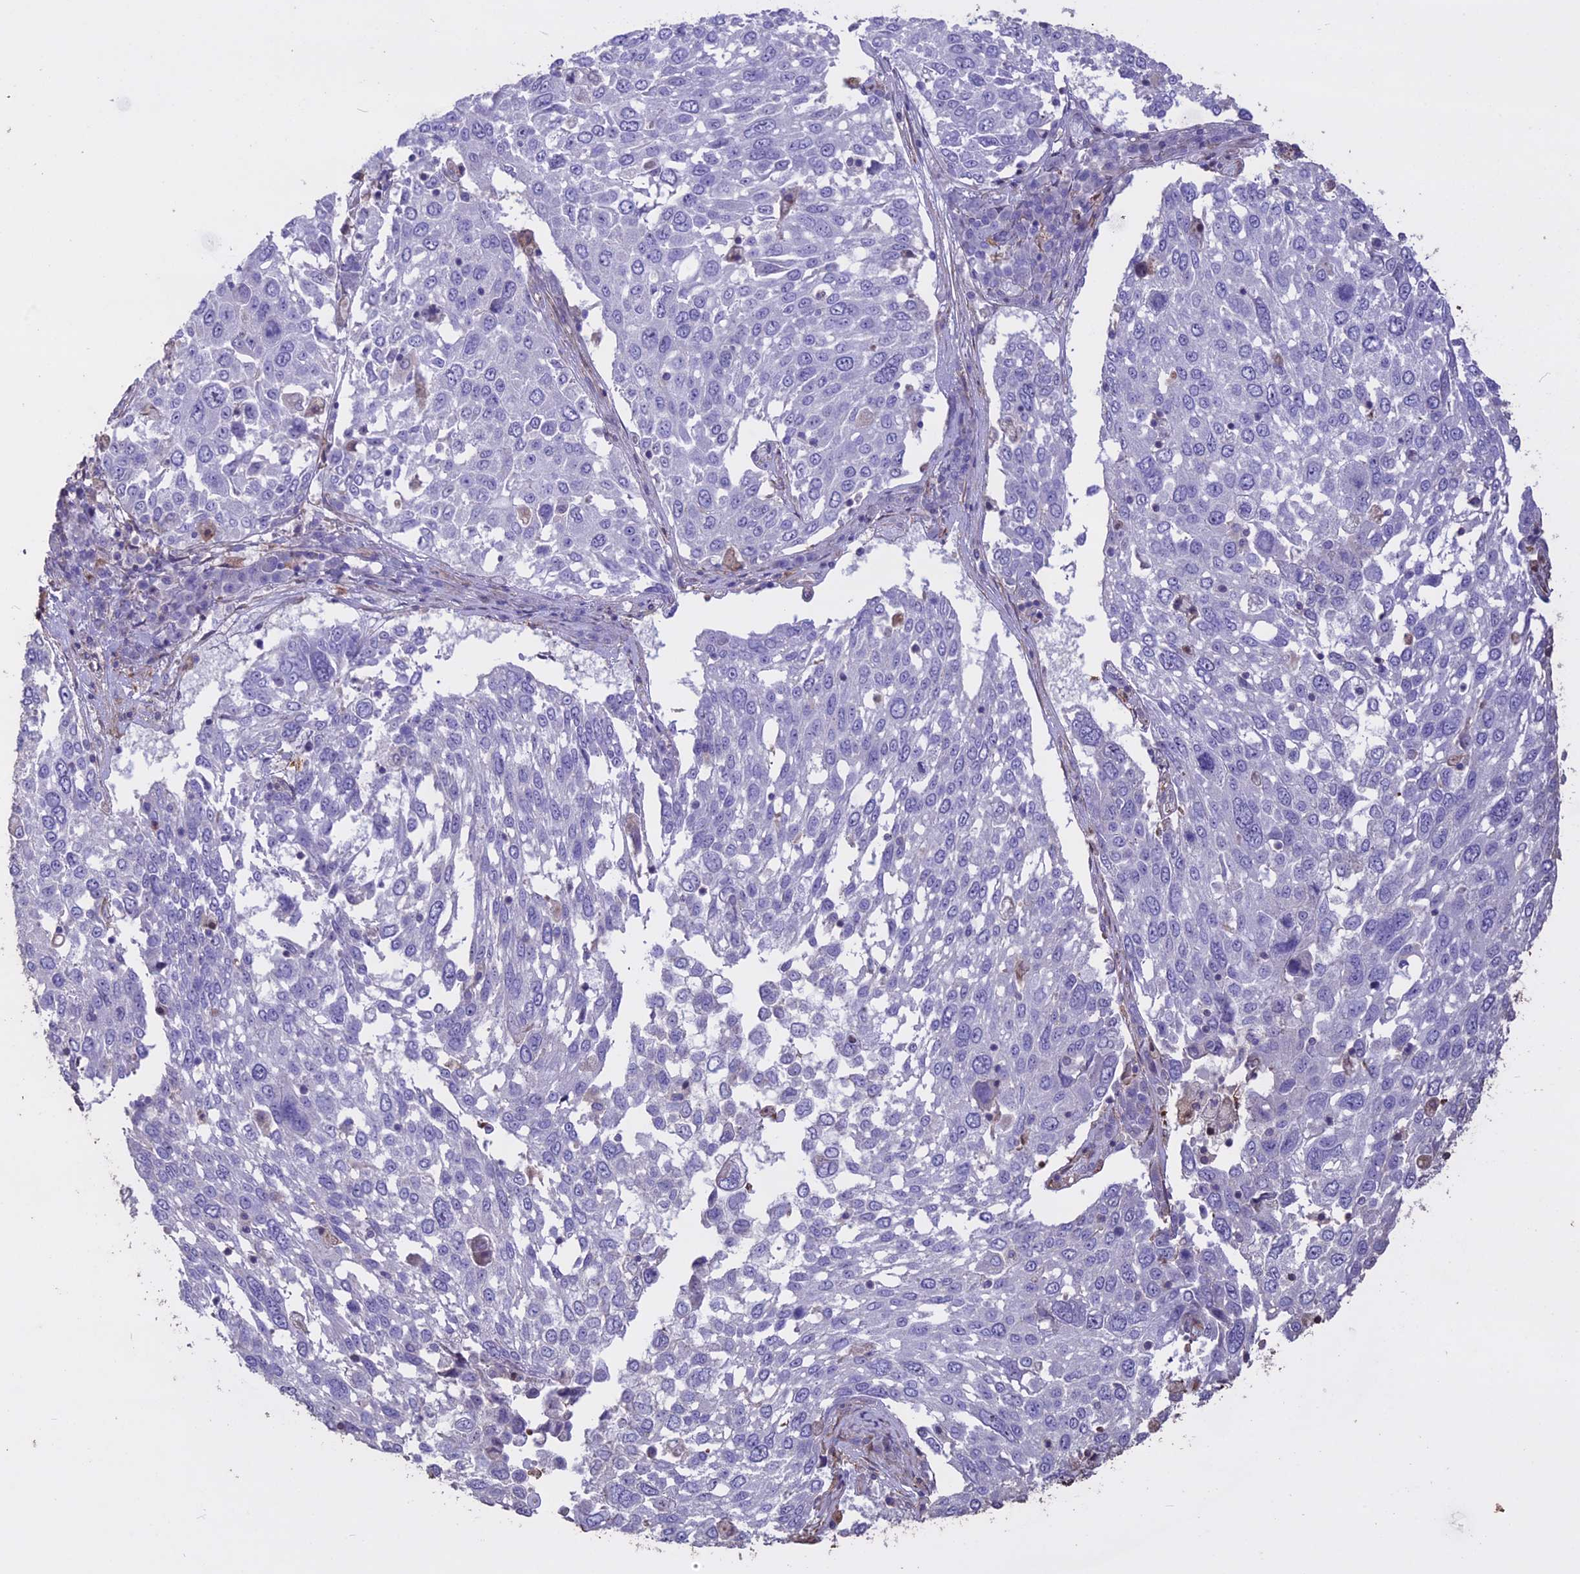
{"staining": {"intensity": "negative", "quantity": "none", "location": "none"}, "tissue": "lung cancer", "cell_type": "Tumor cells", "image_type": "cancer", "snomed": [{"axis": "morphology", "description": "Squamous cell carcinoma, NOS"}, {"axis": "topography", "description": "Lung"}], "caption": "Histopathology image shows no significant protein positivity in tumor cells of lung cancer (squamous cell carcinoma).", "gene": "CCDC148", "patient": {"sex": "male", "age": 65}}